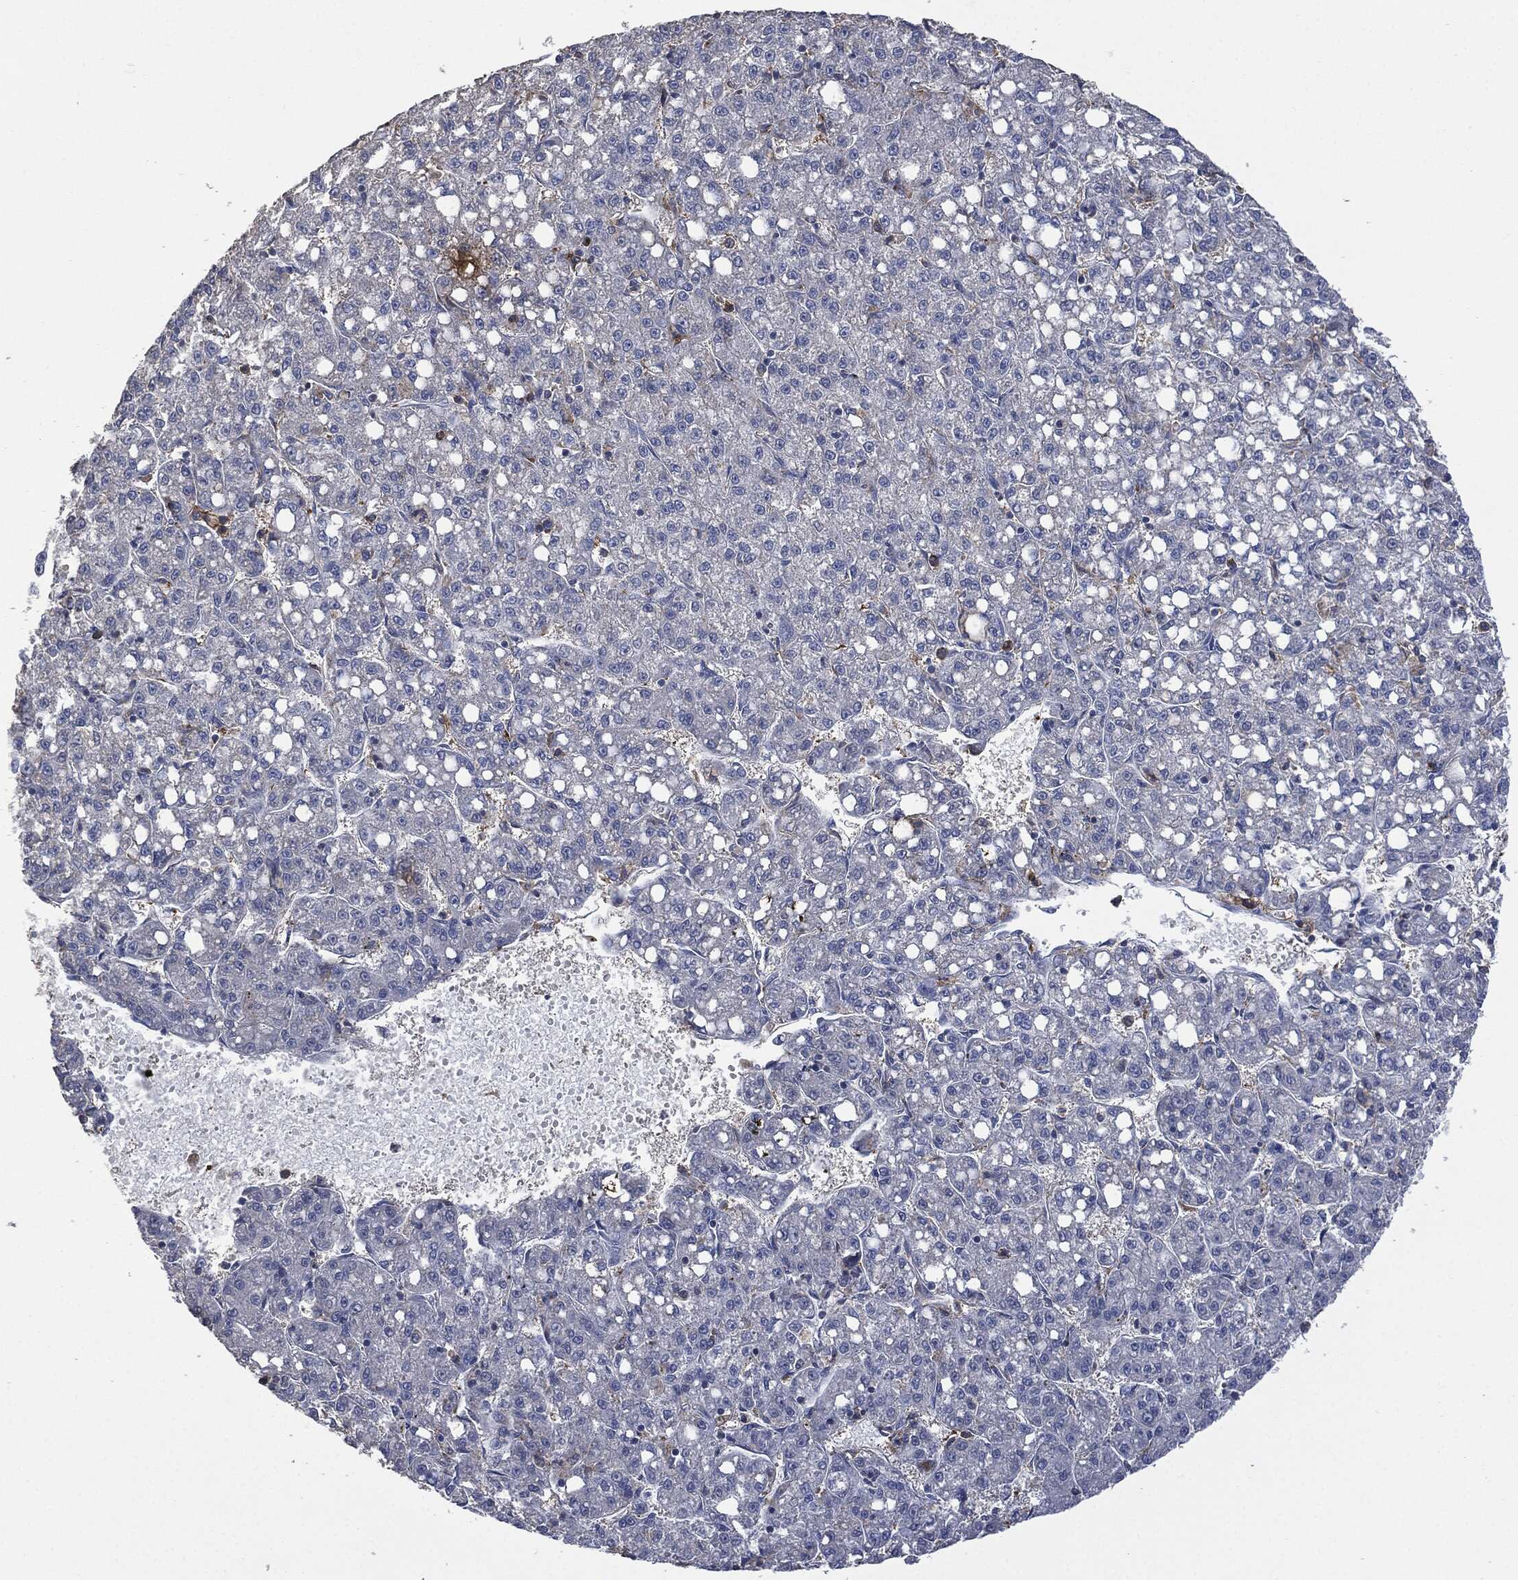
{"staining": {"intensity": "negative", "quantity": "none", "location": "none"}, "tissue": "liver cancer", "cell_type": "Tumor cells", "image_type": "cancer", "snomed": [{"axis": "morphology", "description": "Carcinoma, Hepatocellular, NOS"}, {"axis": "topography", "description": "Liver"}], "caption": "Protein analysis of liver hepatocellular carcinoma shows no significant positivity in tumor cells. (DAB IHC with hematoxylin counter stain).", "gene": "CD33", "patient": {"sex": "female", "age": 65}}